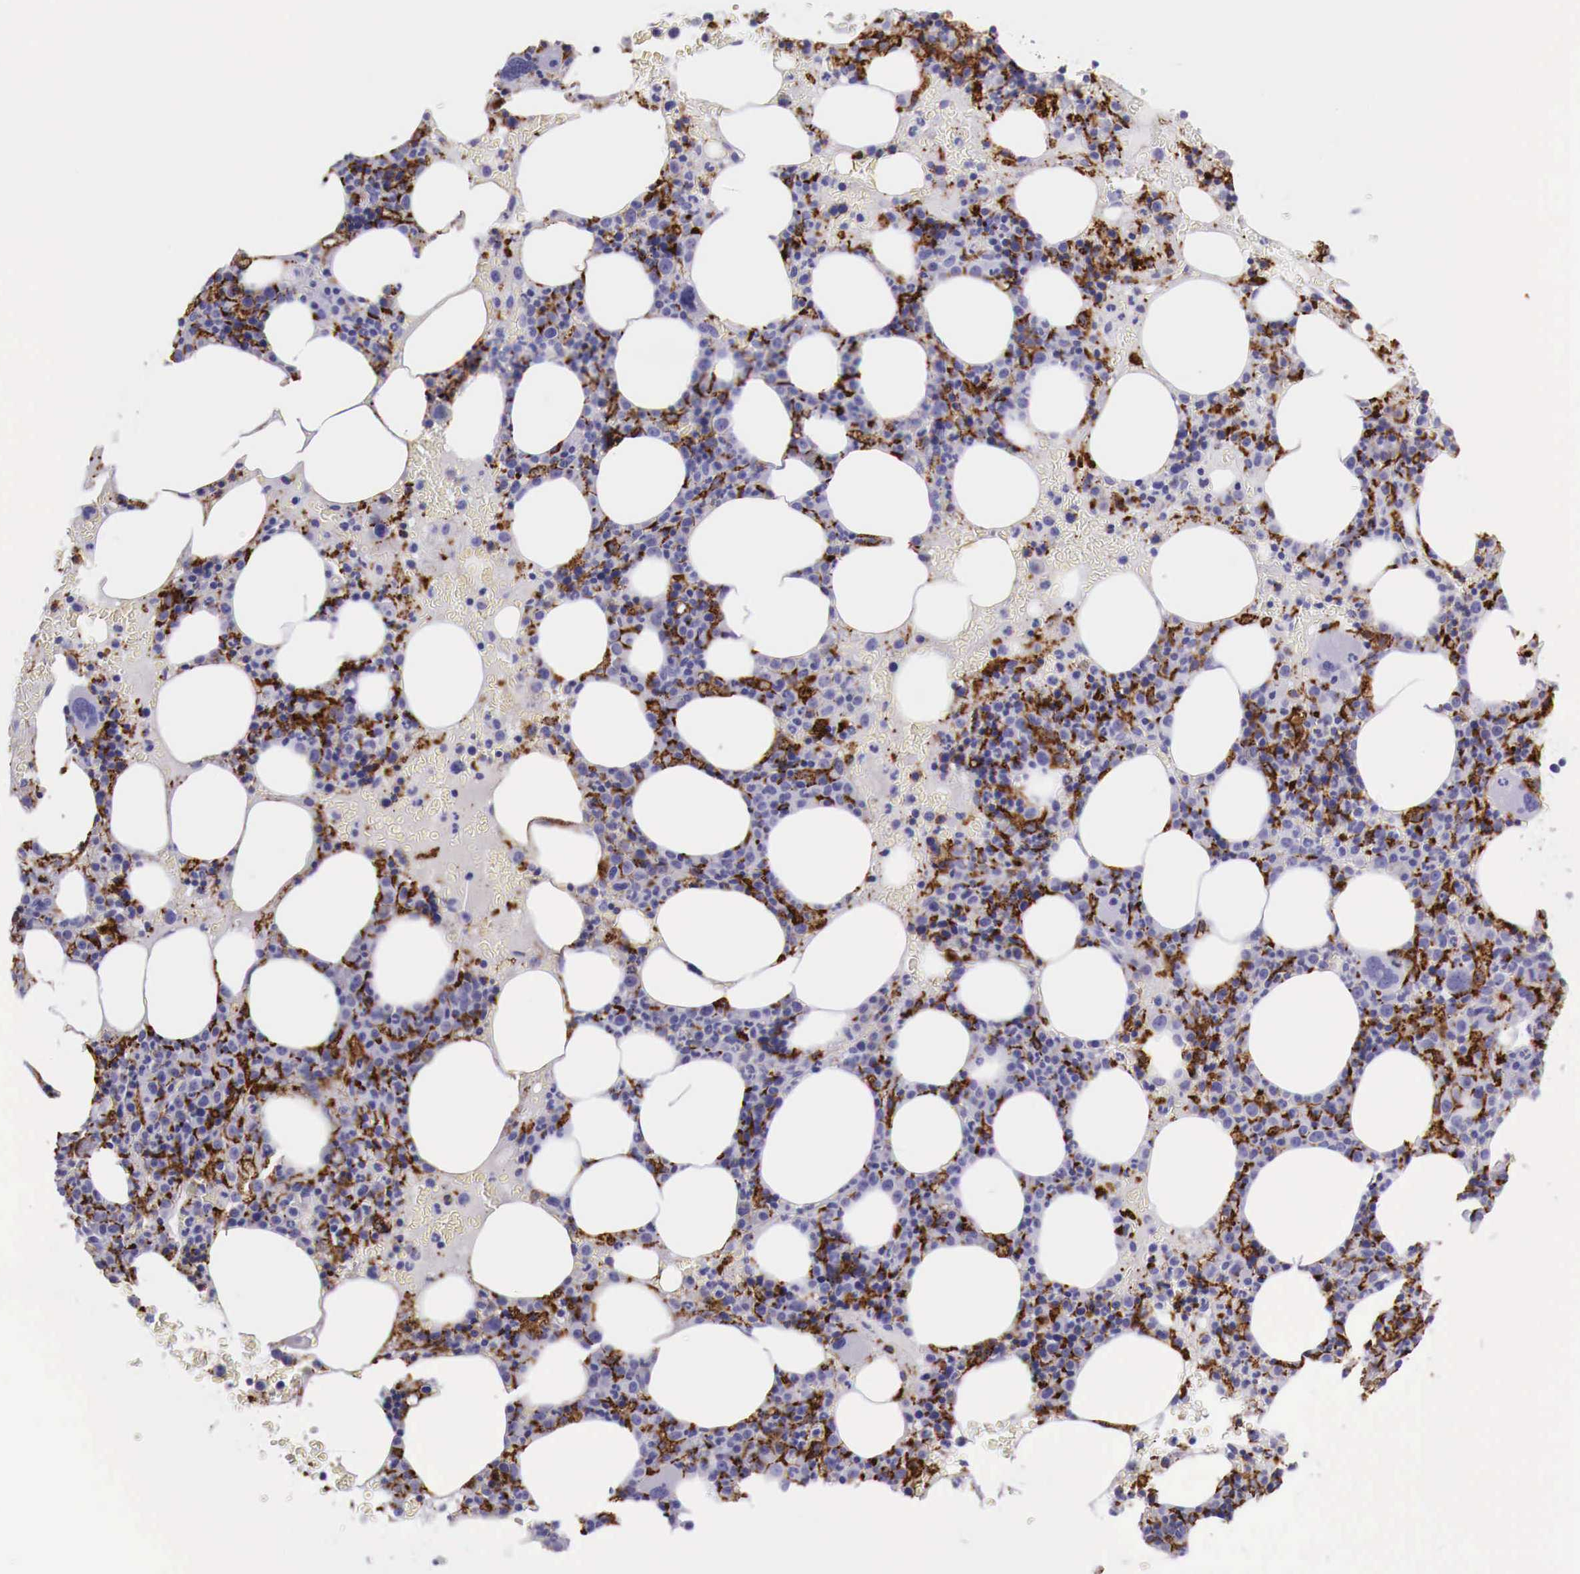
{"staining": {"intensity": "strong", "quantity": "25%-75%", "location": "cytoplasmic/membranous"}, "tissue": "bone marrow", "cell_type": "Hematopoietic cells", "image_type": "normal", "snomed": [{"axis": "morphology", "description": "Normal tissue, NOS"}, {"axis": "topography", "description": "Bone marrow"}], "caption": "Protein expression by immunohistochemistry (IHC) reveals strong cytoplasmic/membranous positivity in approximately 25%-75% of hematopoietic cells in unremarkable bone marrow.", "gene": "MSR1", "patient": {"sex": "female", "age": 88}}